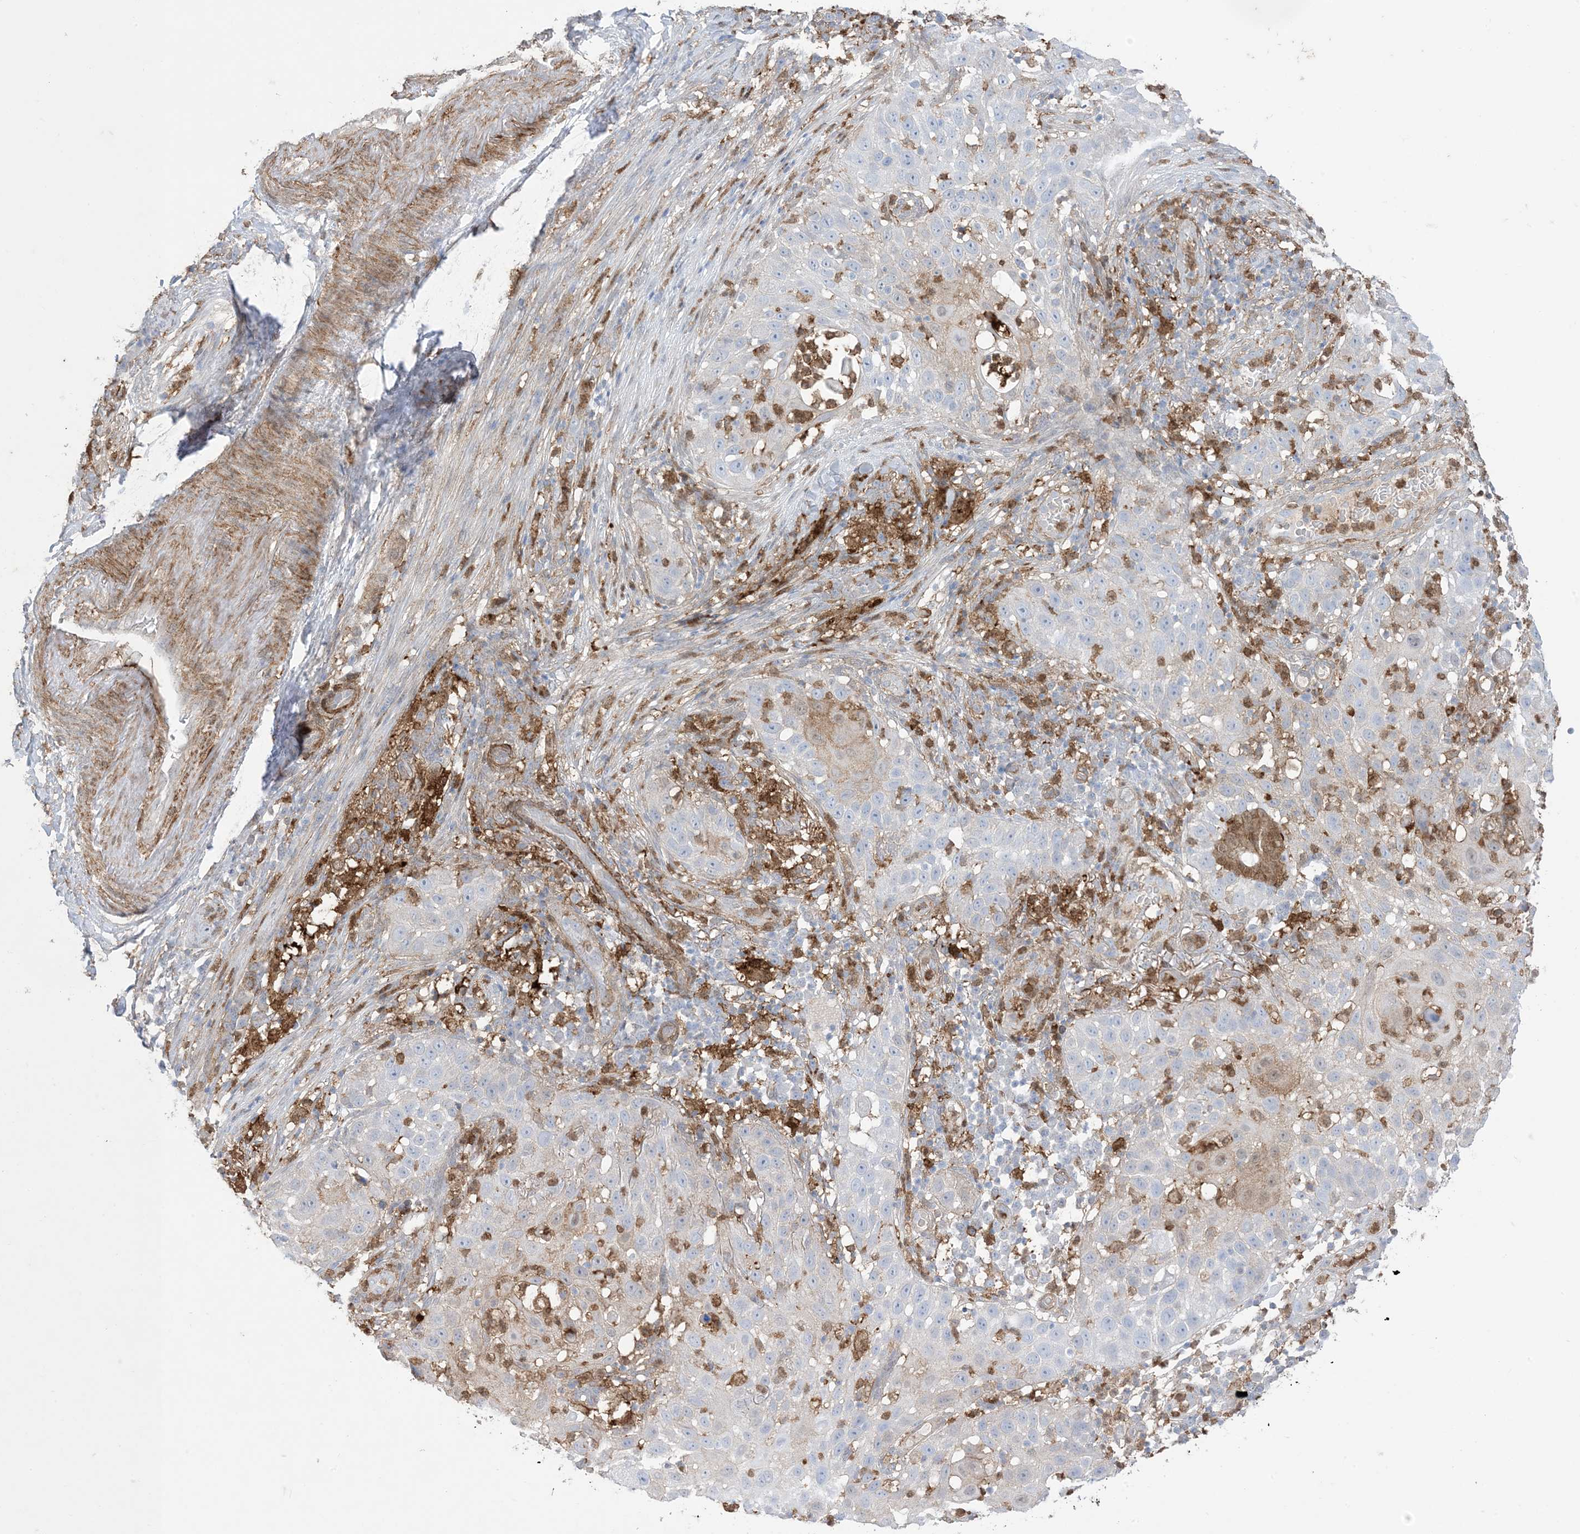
{"staining": {"intensity": "weak", "quantity": "<25%", "location": "cytoplasmic/membranous"}, "tissue": "skin cancer", "cell_type": "Tumor cells", "image_type": "cancer", "snomed": [{"axis": "morphology", "description": "Squamous cell carcinoma, NOS"}, {"axis": "topography", "description": "Skin"}], "caption": "An immunohistochemistry histopathology image of skin cancer is shown. There is no staining in tumor cells of skin cancer.", "gene": "GSN", "patient": {"sex": "female", "age": 44}}